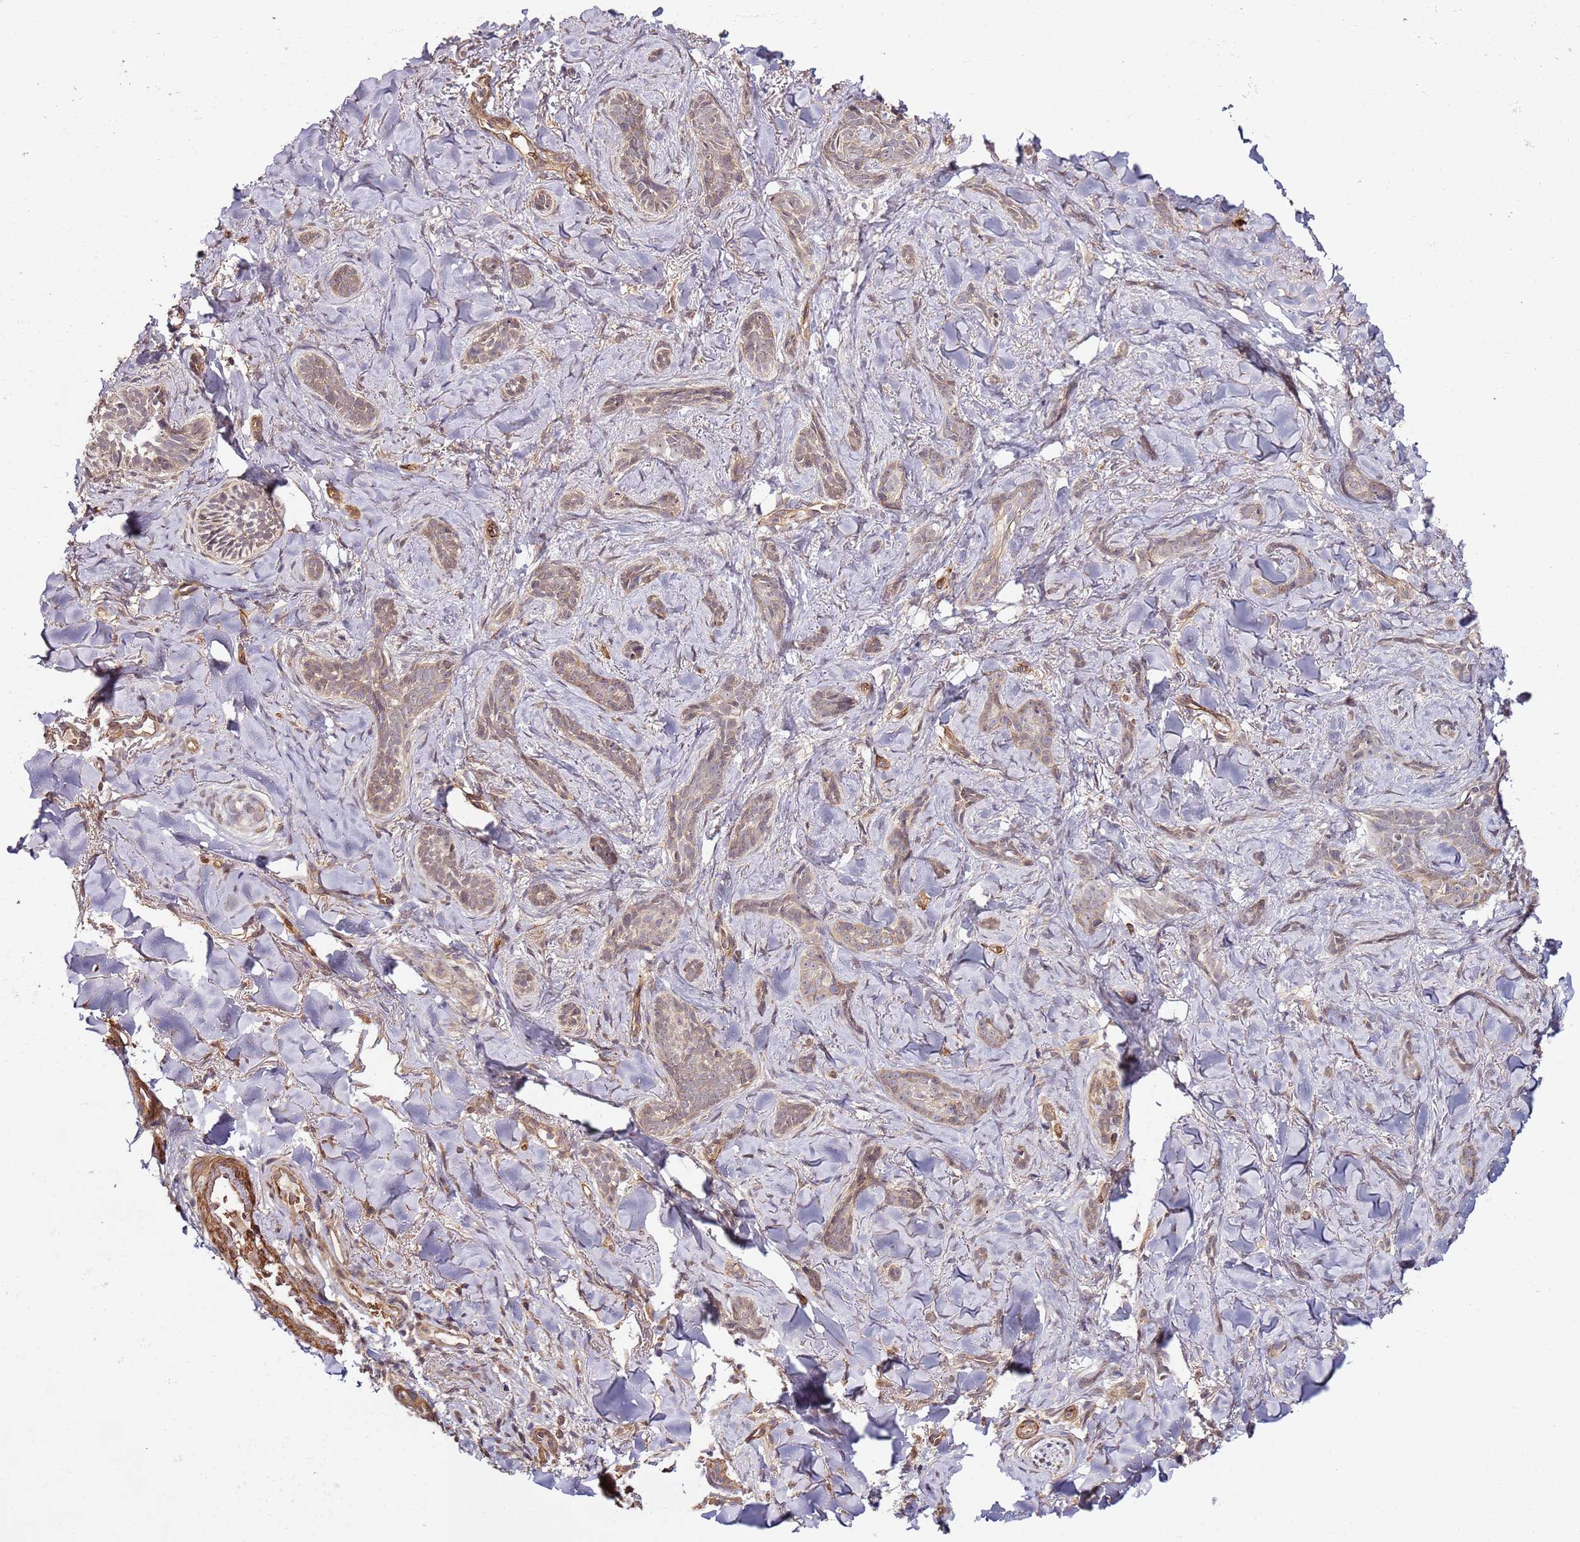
{"staining": {"intensity": "weak", "quantity": ">75%", "location": "cytoplasmic/membranous"}, "tissue": "skin cancer", "cell_type": "Tumor cells", "image_type": "cancer", "snomed": [{"axis": "morphology", "description": "Basal cell carcinoma"}, {"axis": "topography", "description": "Skin"}], "caption": "An immunohistochemistry photomicrograph of tumor tissue is shown. Protein staining in brown shows weak cytoplasmic/membranous positivity in basal cell carcinoma (skin) within tumor cells.", "gene": "TM2D2", "patient": {"sex": "female", "age": 55}}